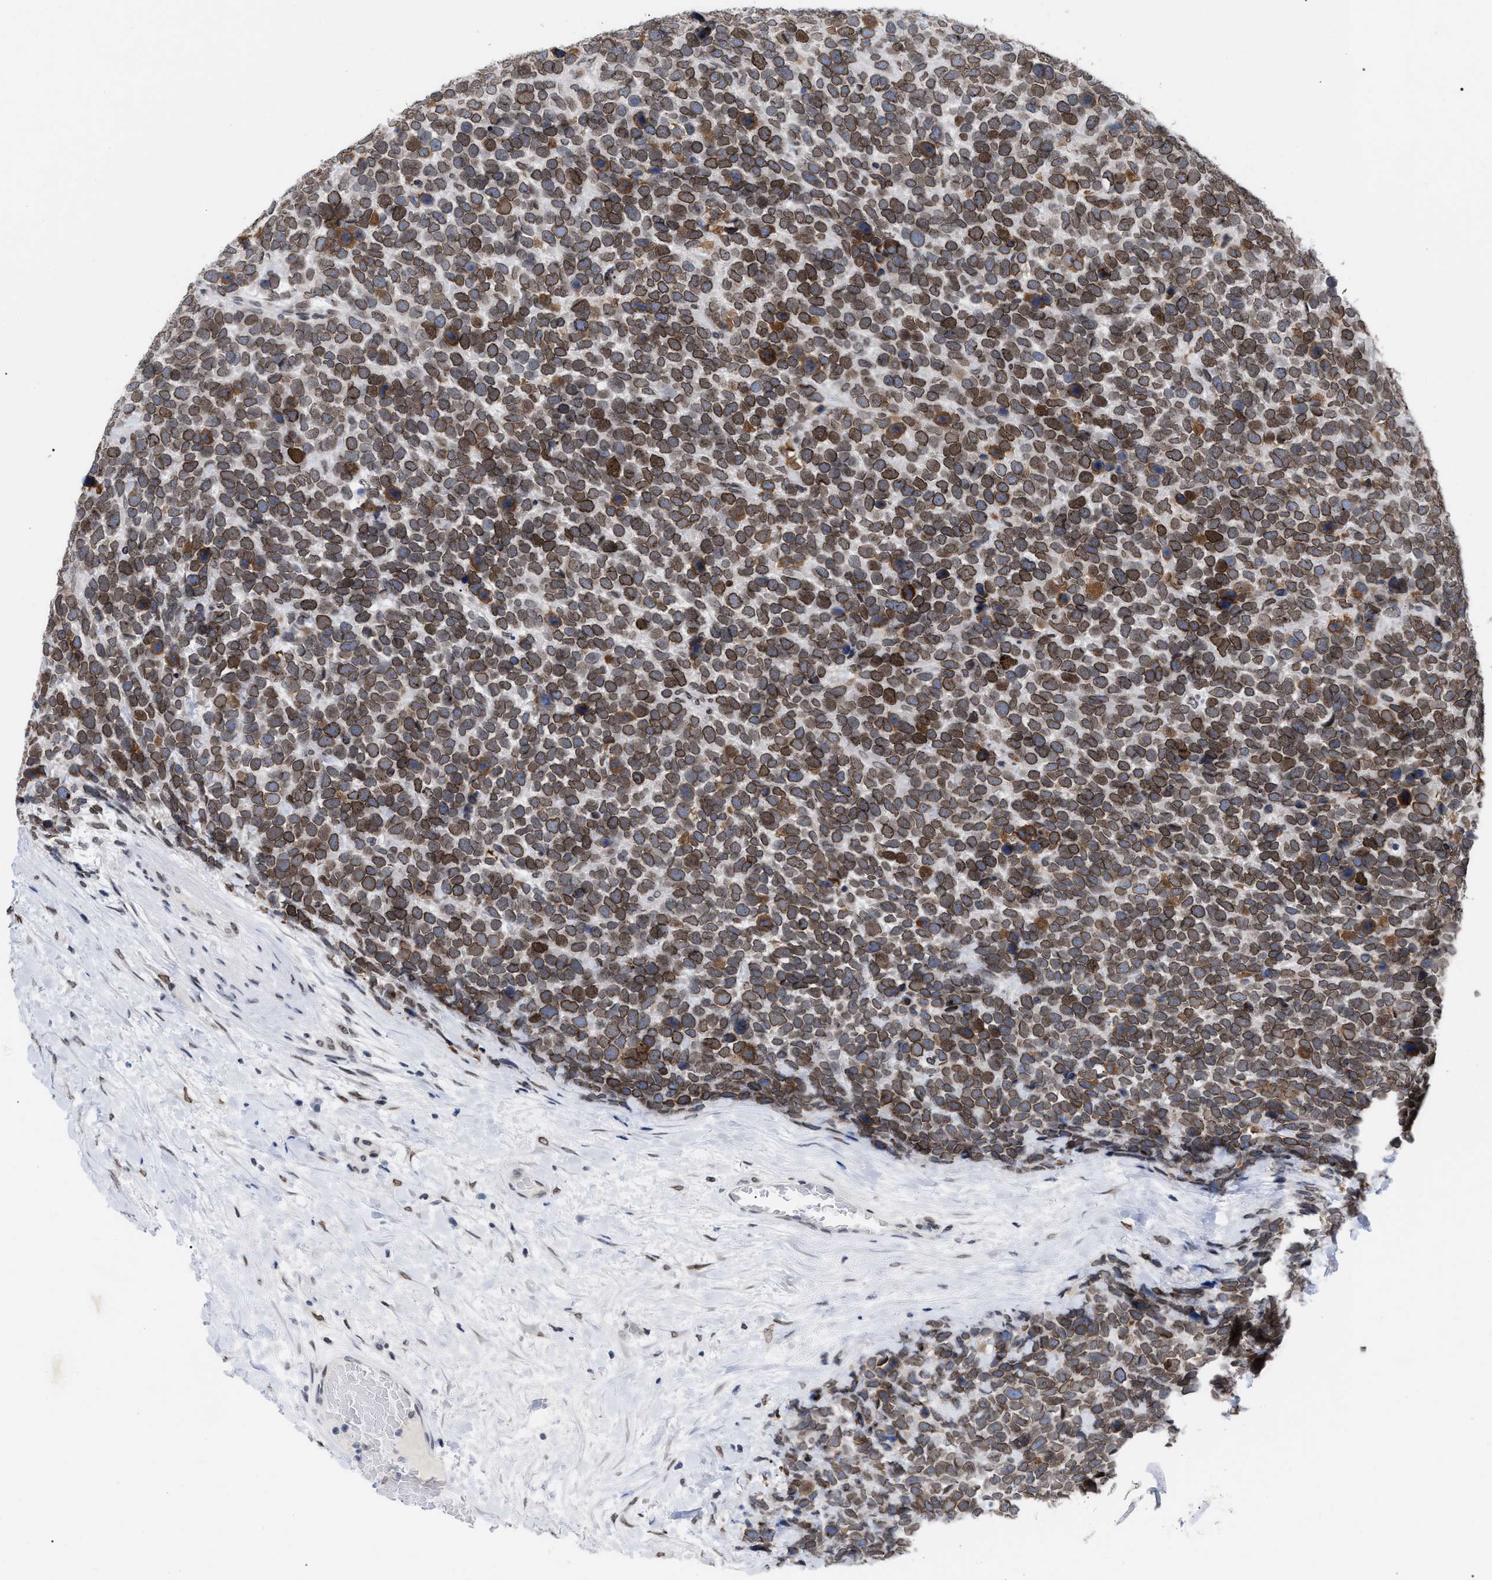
{"staining": {"intensity": "strong", "quantity": ">75%", "location": "cytoplasmic/membranous,nuclear"}, "tissue": "urothelial cancer", "cell_type": "Tumor cells", "image_type": "cancer", "snomed": [{"axis": "morphology", "description": "Urothelial carcinoma, High grade"}, {"axis": "topography", "description": "Urinary bladder"}], "caption": "Brown immunohistochemical staining in human urothelial cancer displays strong cytoplasmic/membranous and nuclear positivity in approximately >75% of tumor cells.", "gene": "TPR", "patient": {"sex": "female", "age": 82}}